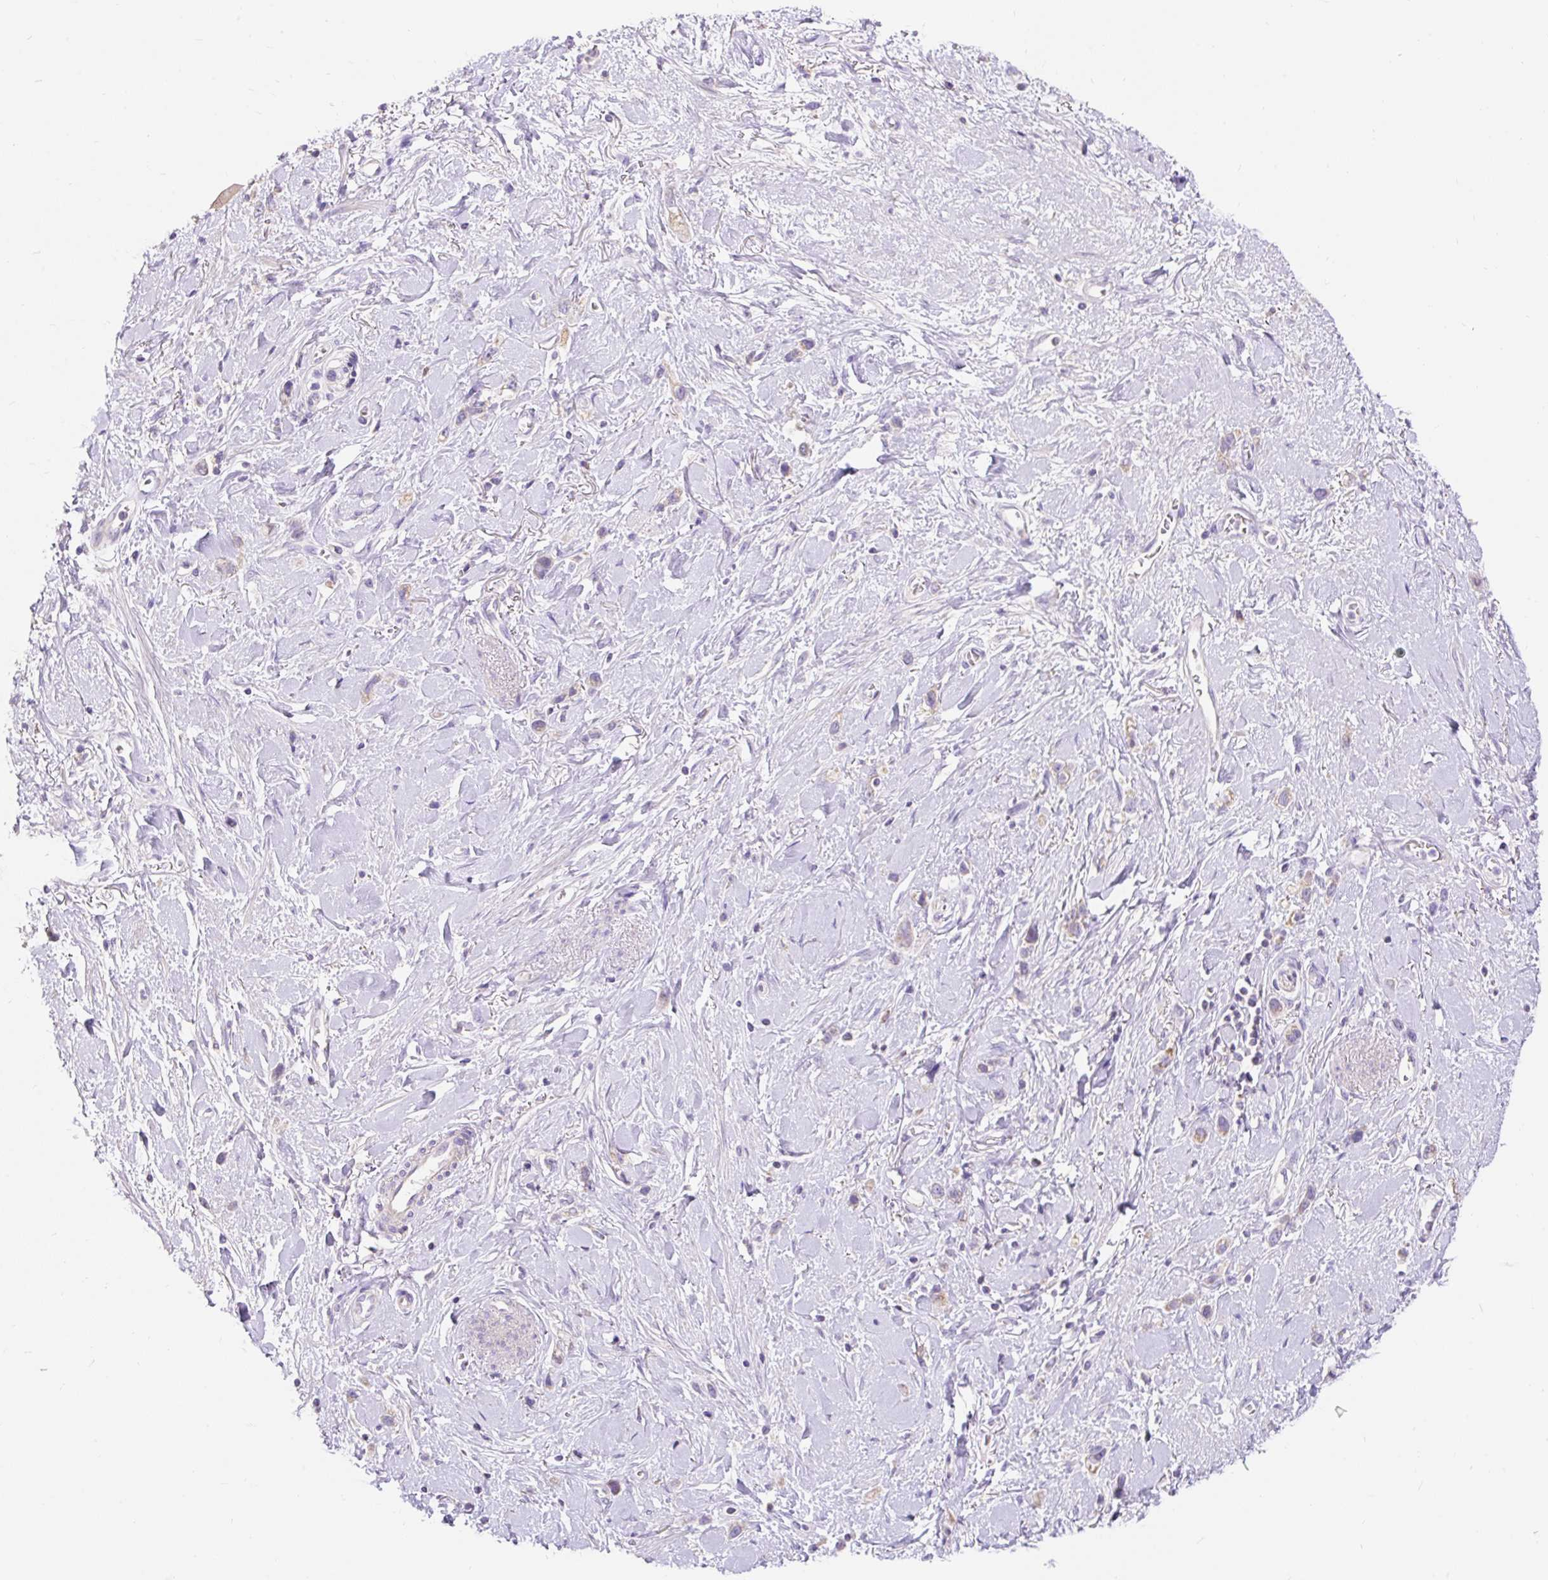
{"staining": {"intensity": "weak", "quantity": "<25%", "location": "cytoplasmic/membranous"}, "tissue": "stomach cancer", "cell_type": "Tumor cells", "image_type": "cancer", "snomed": [{"axis": "morphology", "description": "Adenocarcinoma, NOS"}, {"axis": "topography", "description": "Stomach"}], "caption": "This is a image of immunohistochemistry (IHC) staining of stomach adenocarcinoma, which shows no staining in tumor cells.", "gene": "PMAIP1", "patient": {"sex": "female", "age": 65}}